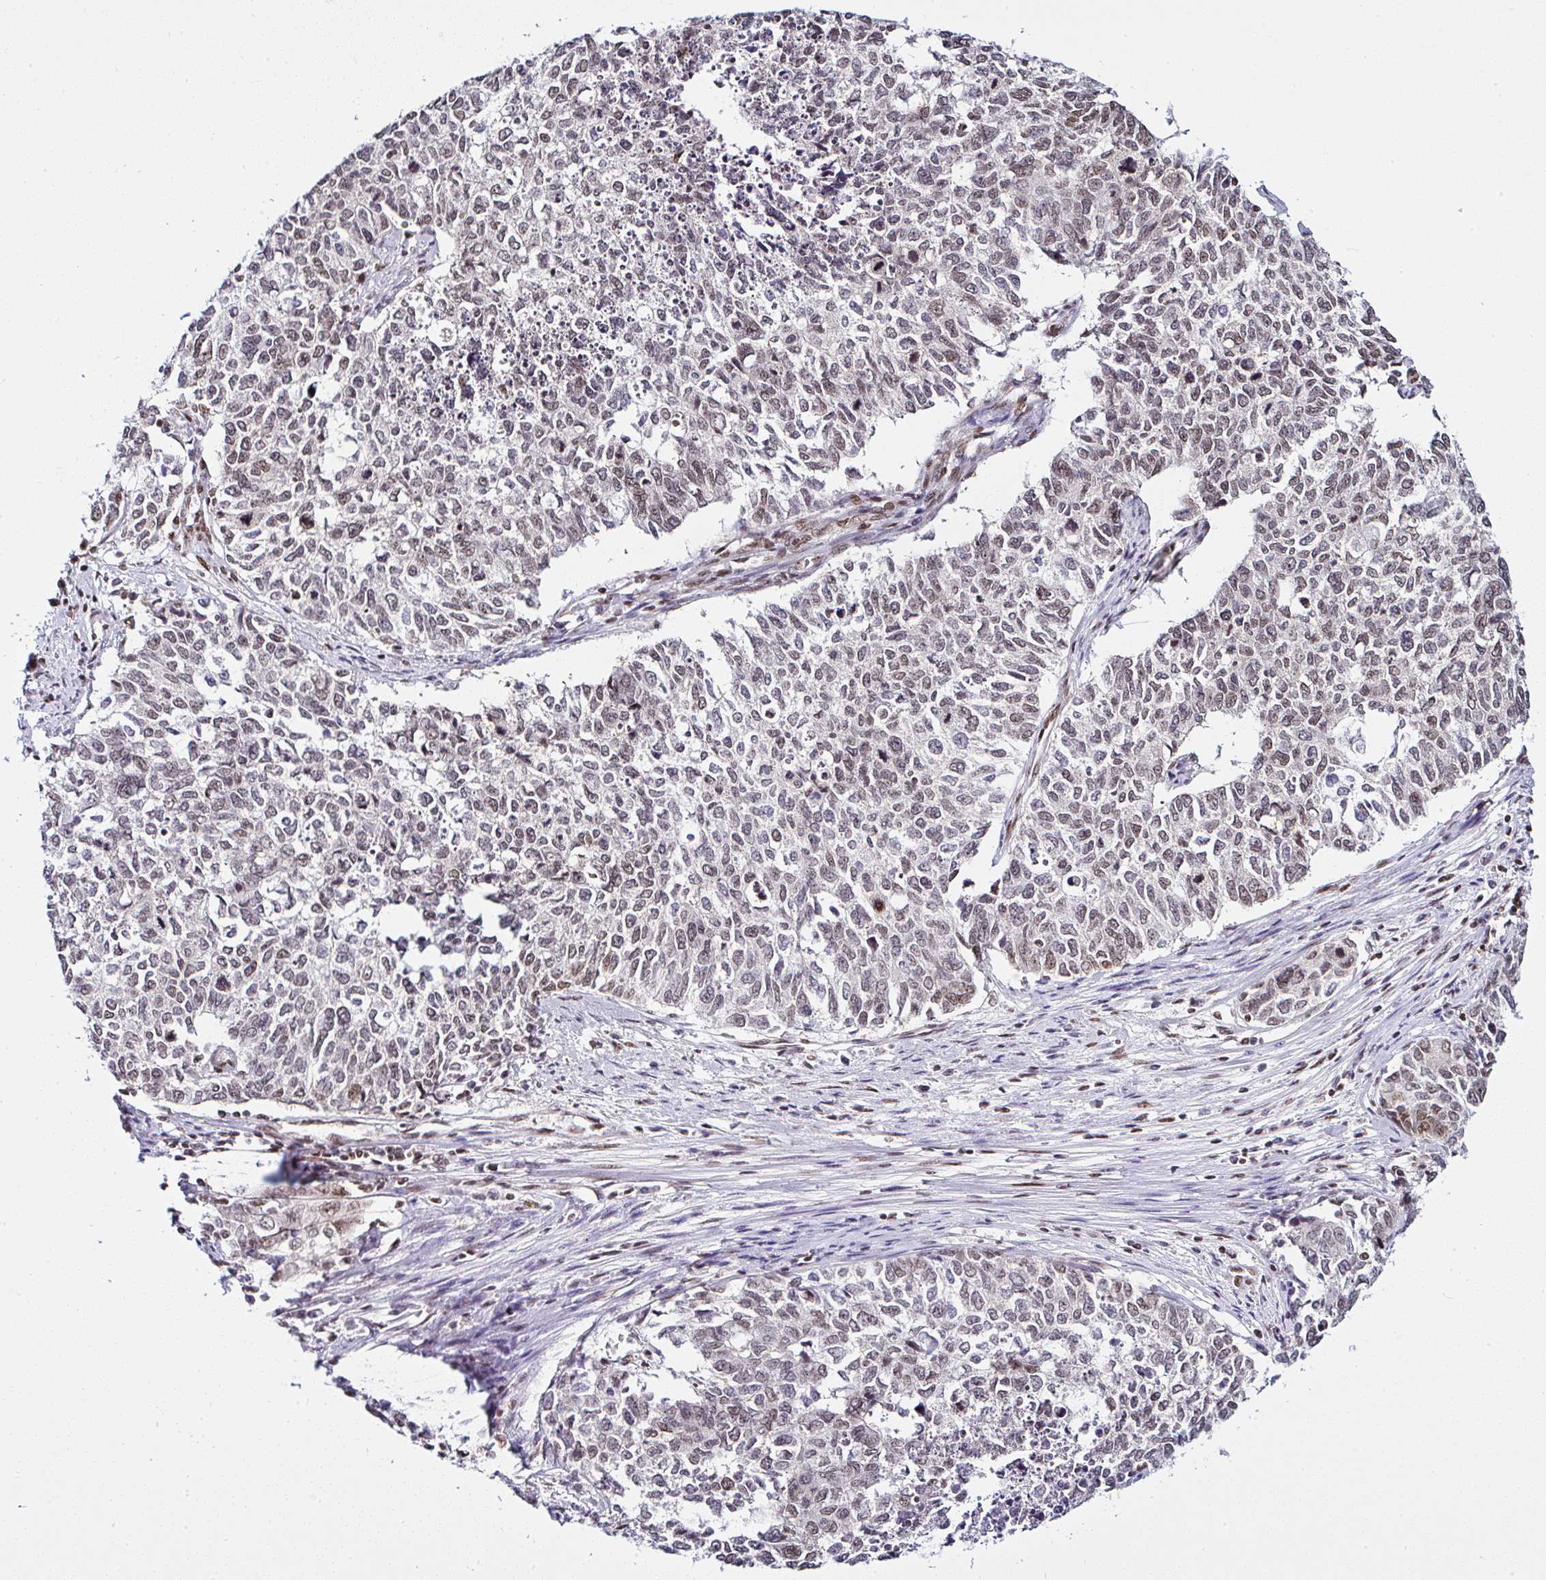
{"staining": {"intensity": "moderate", "quantity": "25%-75%", "location": "nuclear"}, "tissue": "cervical cancer", "cell_type": "Tumor cells", "image_type": "cancer", "snomed": [{"axis": "morphology", "description": "Adenocarcinoma, NOS"}, {"axis": "topography", "description": "Cervix"}], "caption": "Cervical adenocarcinoma tissue displays moderate nuclear expression in about 25%-75% of tumor cells", "gene": "DR1", "patient": {"sex": "female", "age": 63}}